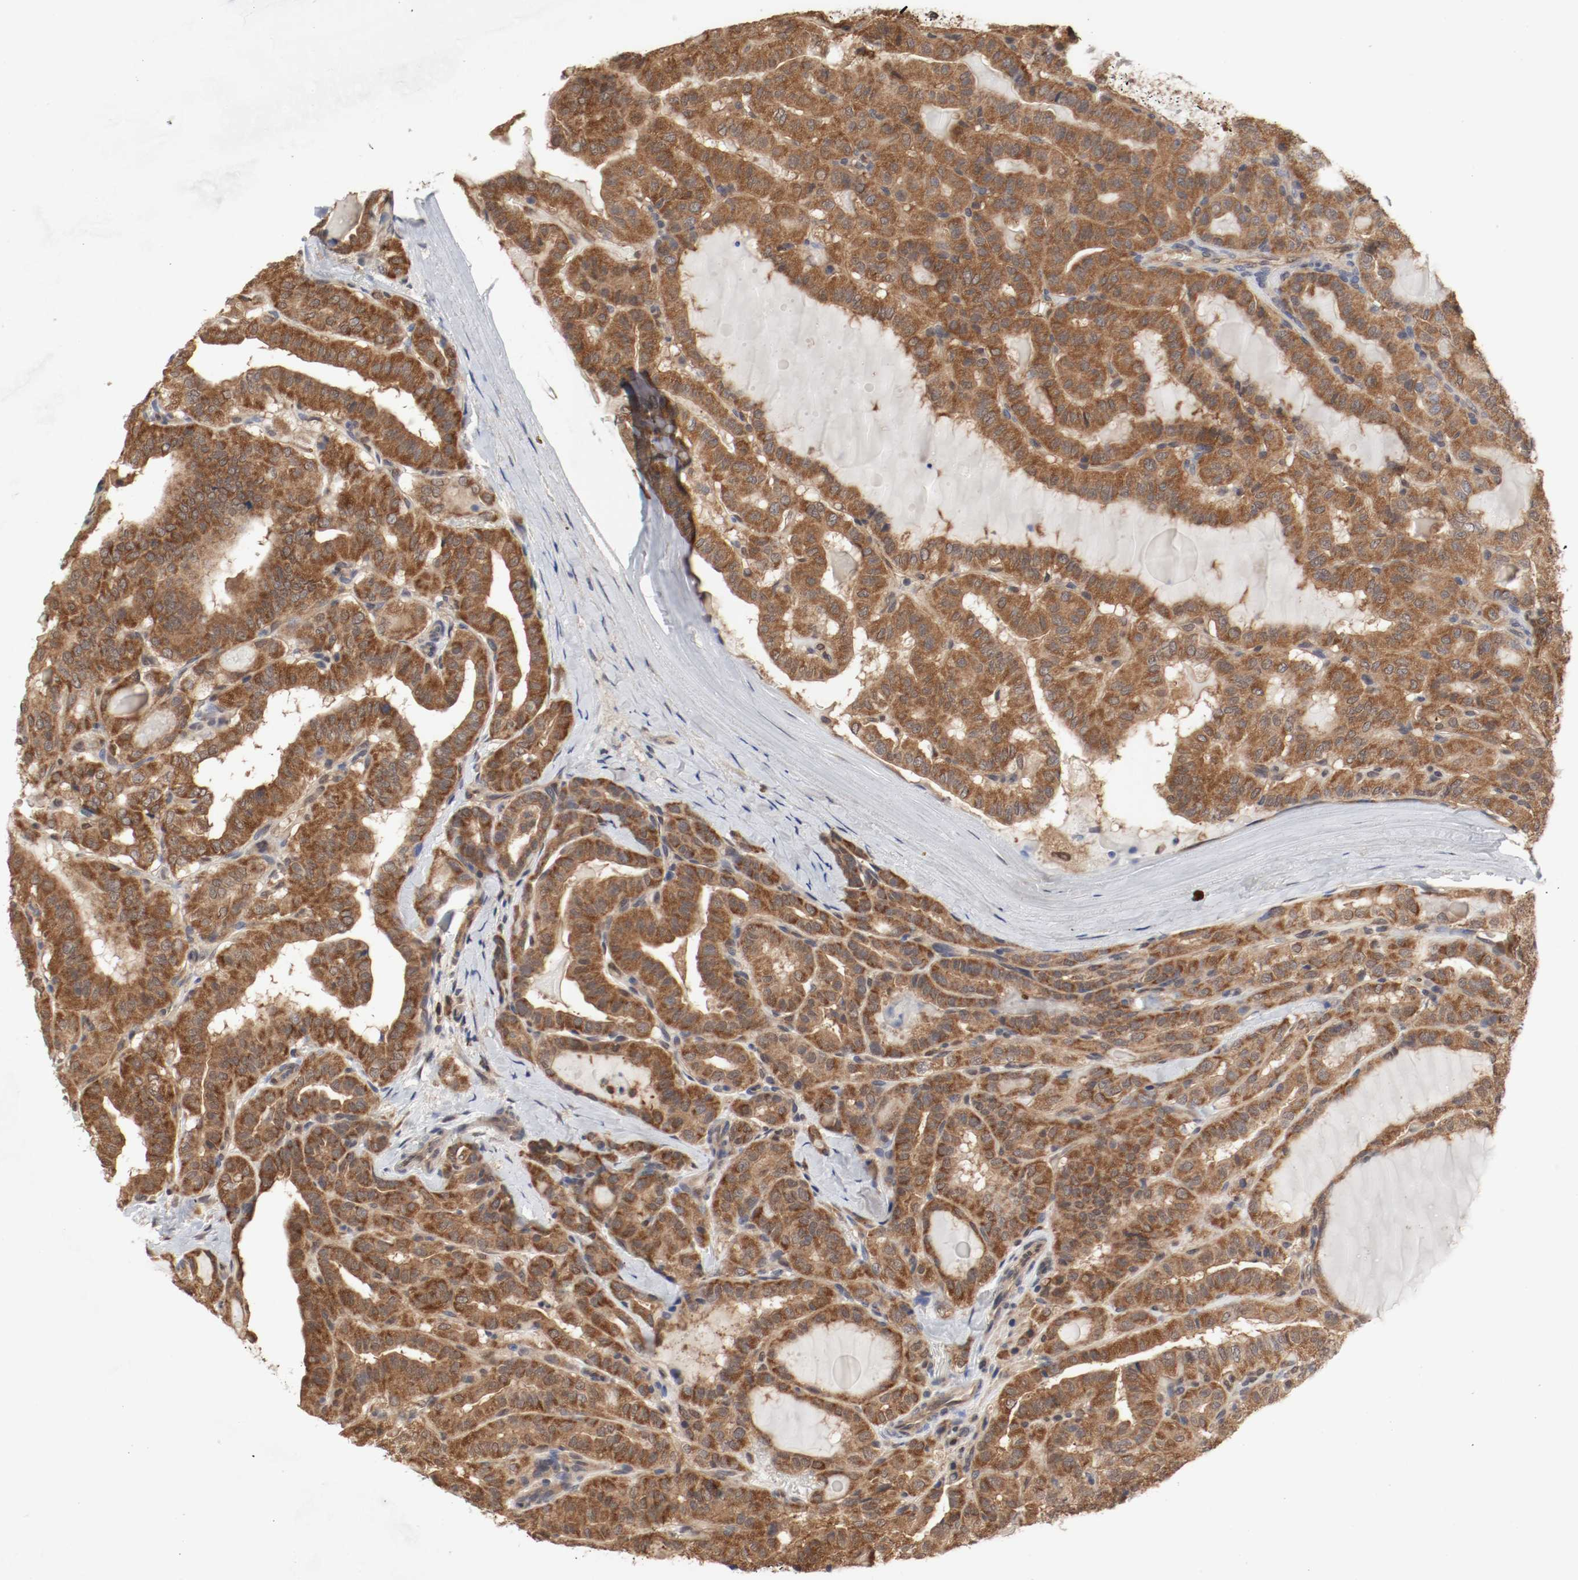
{"staining": {"intensity": "strong", "quantity": ">75%", "location": "cytoplasmic/membranous"}, "tissue": "thyroid cancer", "cell_type": "Tumor cells", "image_type": "cancer", "snomed": [{"axis": "morphology", "description": "Papillary adenocarcinoma, NOS"}, {"axis": "topography", "description": "Thyroid gland"}], "caption": "Immunohistochemistry image of thyroid papillary adenocarcinoma stained for a protein (brown), which displays high levels of strong cytoplasmic/membranous positivity in approximately >75% of tumor cells.", "gene": "AFG3L2", "patient": {"sex": "male", "age": 77}}